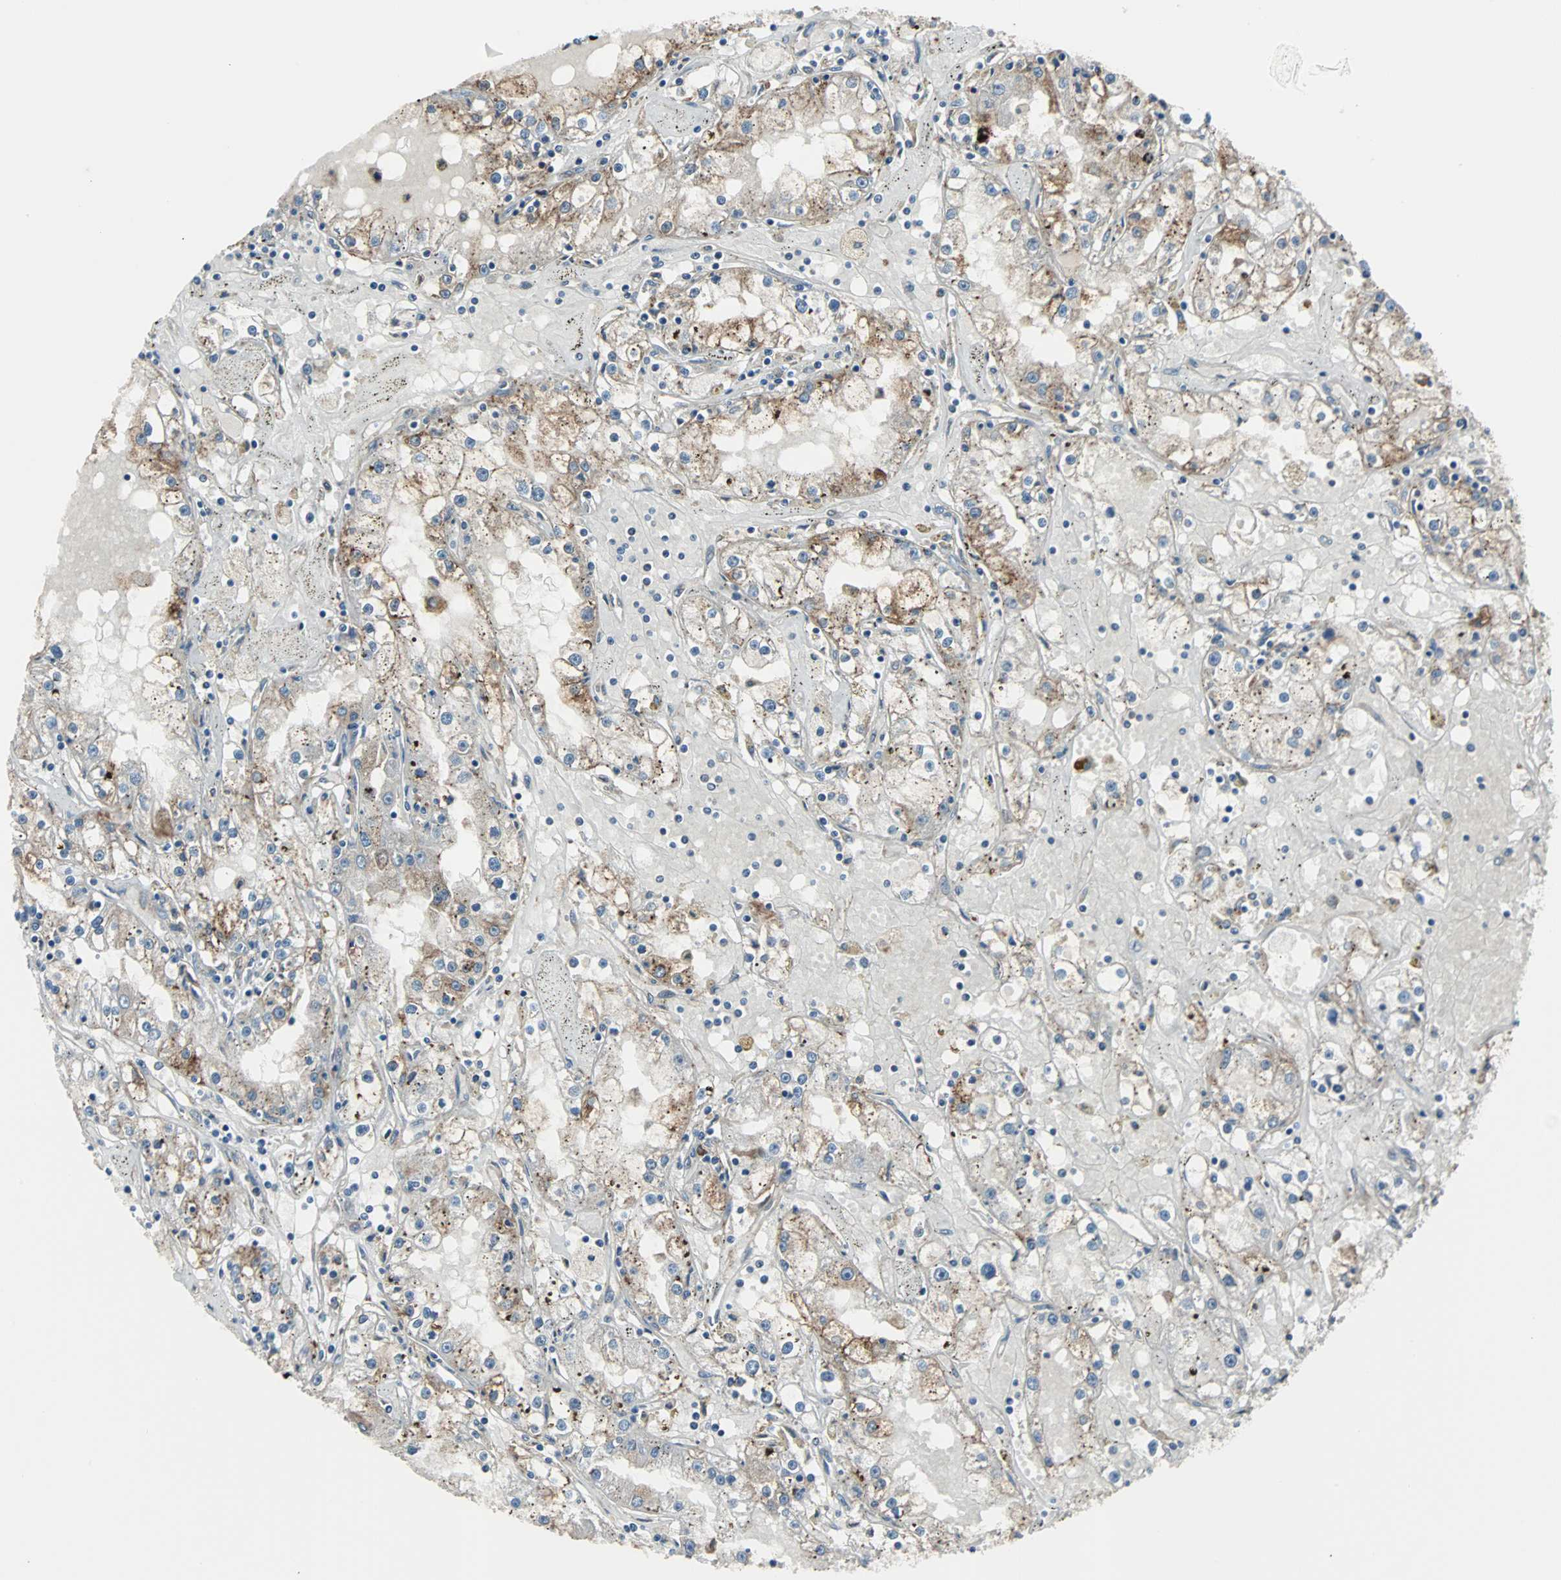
{"staining": {"intensity": "weak", "quantity": "25%-75%", "location": "cytoplasmic/membranous"}, "tissue": "renal cancer", "cell_type": "Tumor cells", "image_type": "cancer", "snomed": [{"axis": "morphology", "description": "Adenocarcinoma, NOS"}, {"axis": "topography", "description": "Kidney"}], "caption": "About 25%-75% of tumor cells in adenocarcinoma (renal) reveal weak cytoplasmic/membranous protein staining as visualized by brown immunohistochemical staining.", "gene": "PDIA4", "patient": {"sex": "male", "age": 56}}